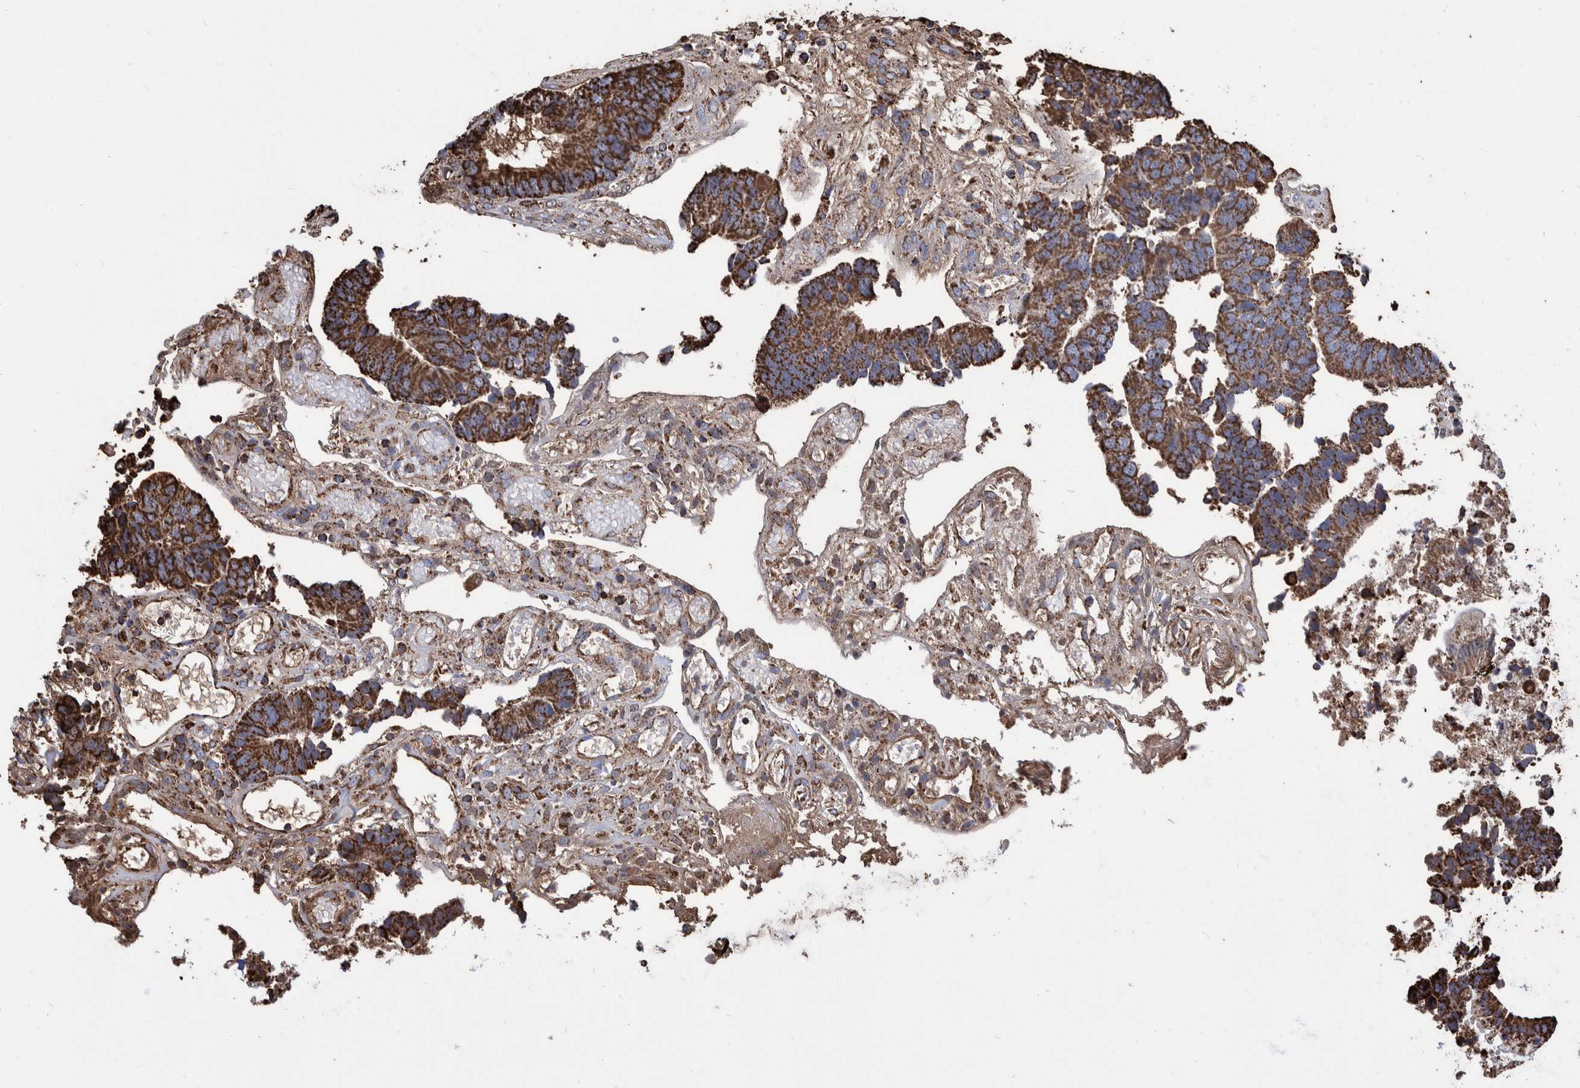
{"staining": {"intensity": "strong", "quantity": ">75%", "location": "cytoplasmic/membranous"}, "tissue": "colorectal cancer", "cell_type": "Tumor cells", "image_type": "cancer", "snomed": [{"axis": "morphology", "description": "Adenocarcinoma, NOS"}, {"axis": "topography", "description": "Rectum"}], "caption": "Immunohistochemistry (IHC) (DAB) staining of colorectal cancer (adenocarcinoma) displays strong cytoplasmic/membranous protein expression in approximately >75% of tumor cells. (DAB (3,3'-diaminobenzidine) IHC with brightfield microscopy, high magnification).", "gene": "VPS26C", "patient": {"sex": "male", "age": 84}}